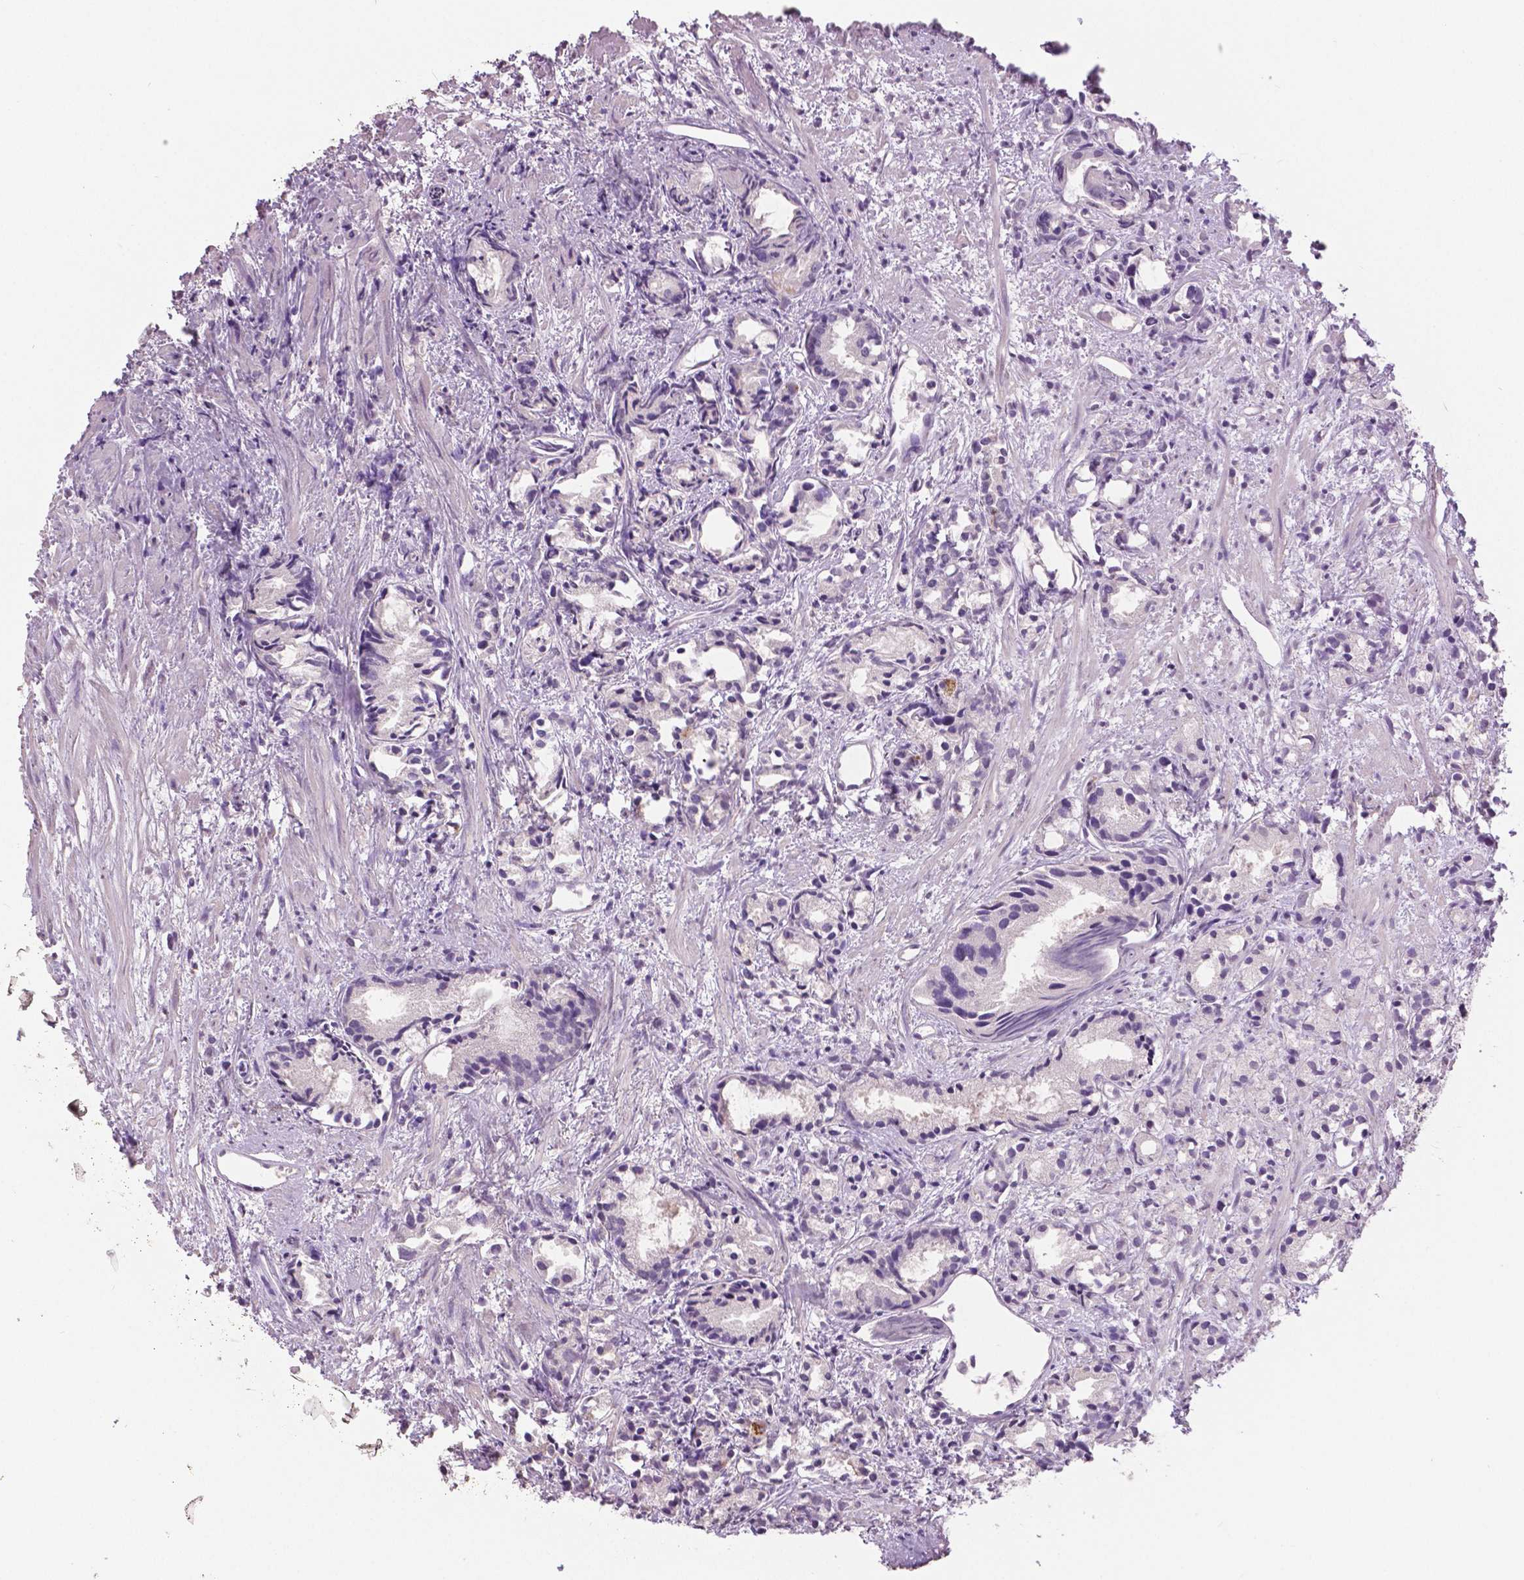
{"staining": {"intensity": "negative", "quantity": "none", "location": "none"}, "tissue": "prostate cancer", "cell_type": "Tumor cells", "image_type": "cancer", "snomed": [{"axis": "morphology", "description": "Adenocarcinoma, High grade"}, {"axis": "topography", "description": "Prostate"}], "caption": "IHC micrograph of adenocarcinoma (high-grade) (prostate) stained for a protein (brown), which demonstrates no expression in tumor cells.", "gene": "GRIN2A", "patient": {"sex": "male", "age": 79}}